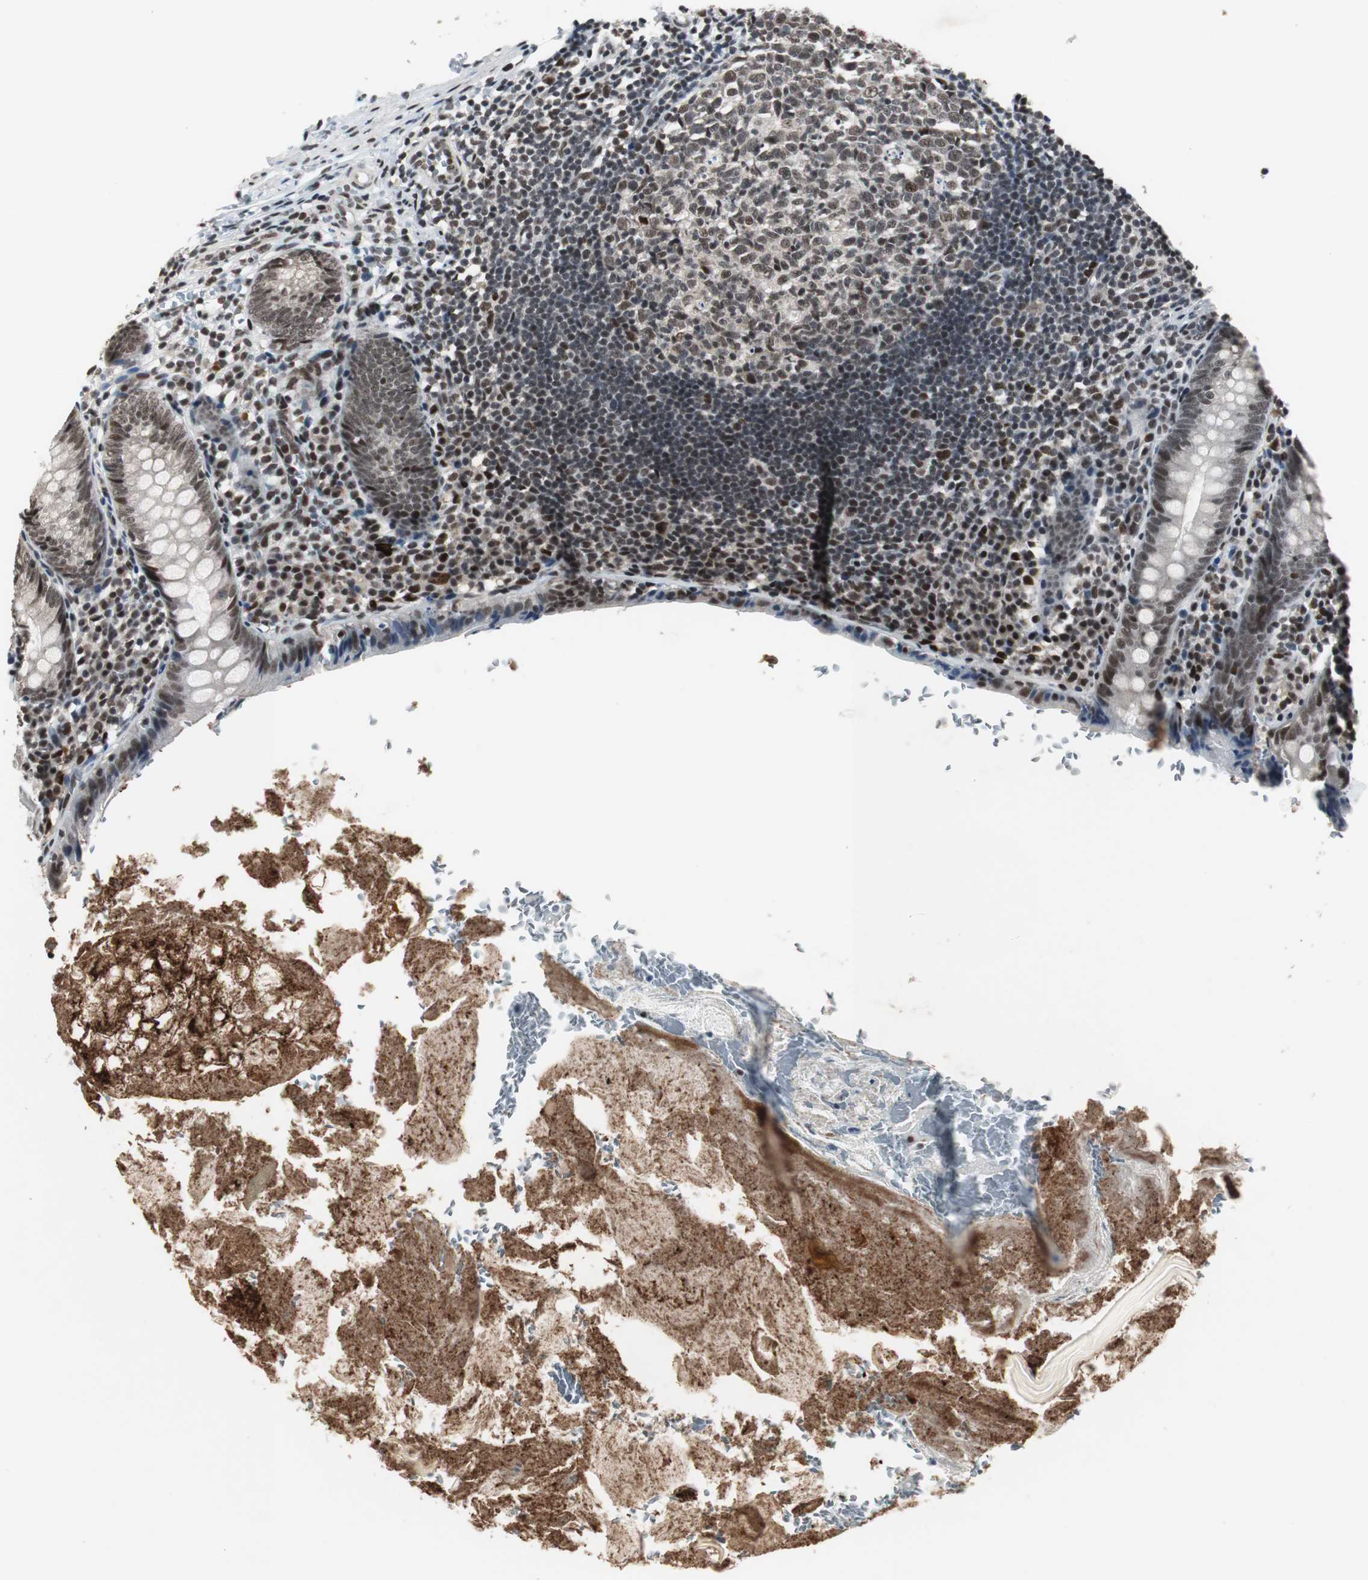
{"staining": {"intensity": "moderate", "quantity": ">75%", "location": "nuclear"}, "tissue": "appendix", "cell_type": "Glandular cells", "image_type": "normal", "snomed": [{"axis": "morphology", "description": "Normal tissue, NOS"}, {"axis": "topography", "description": "Appendix"}], "caption": "Appendix stained with immunohistochemistry shows moderate nuclear expression in about >75% of glandular cells.", "gene": "CDK9", "patient": {"sex": "female", "age": 10}}